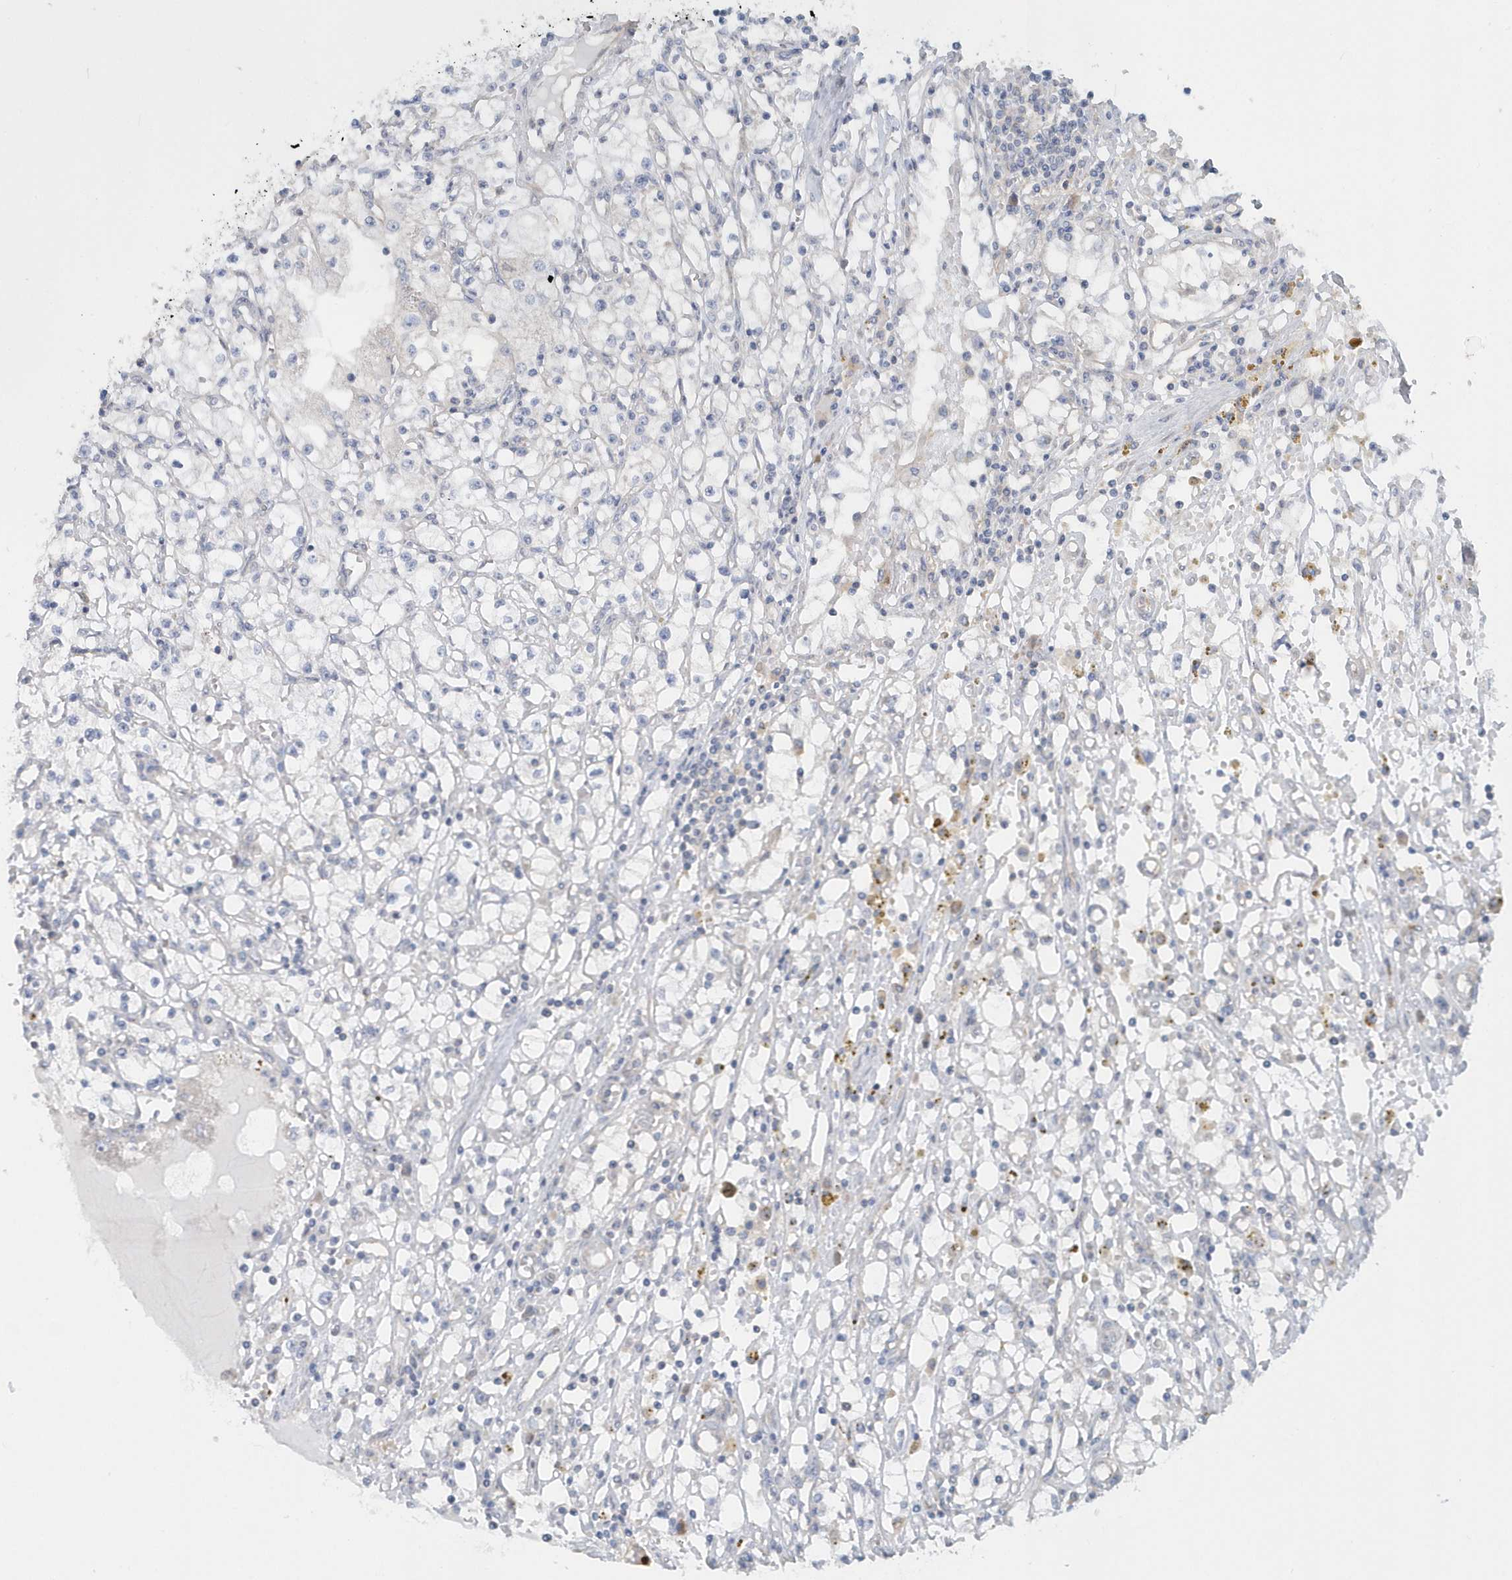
{"staining": {"intensity": "negative", "quantity": "none", "location": "none"}, "tissue": "renal cancer", "cell_type": "Tumor cells", "image_type": "cancer", "snomed": [{"axis": "morphology", "description": "Adenocarcinoma, NOS"}, {"axis": "topography", "description": "Kidney"}], "caption": "The micrograph exhibits no staining of tumor cells in adenocarcinoma (renal).", "gene": "EIF3C", "patient": {"sex": "male", "age": 56}}